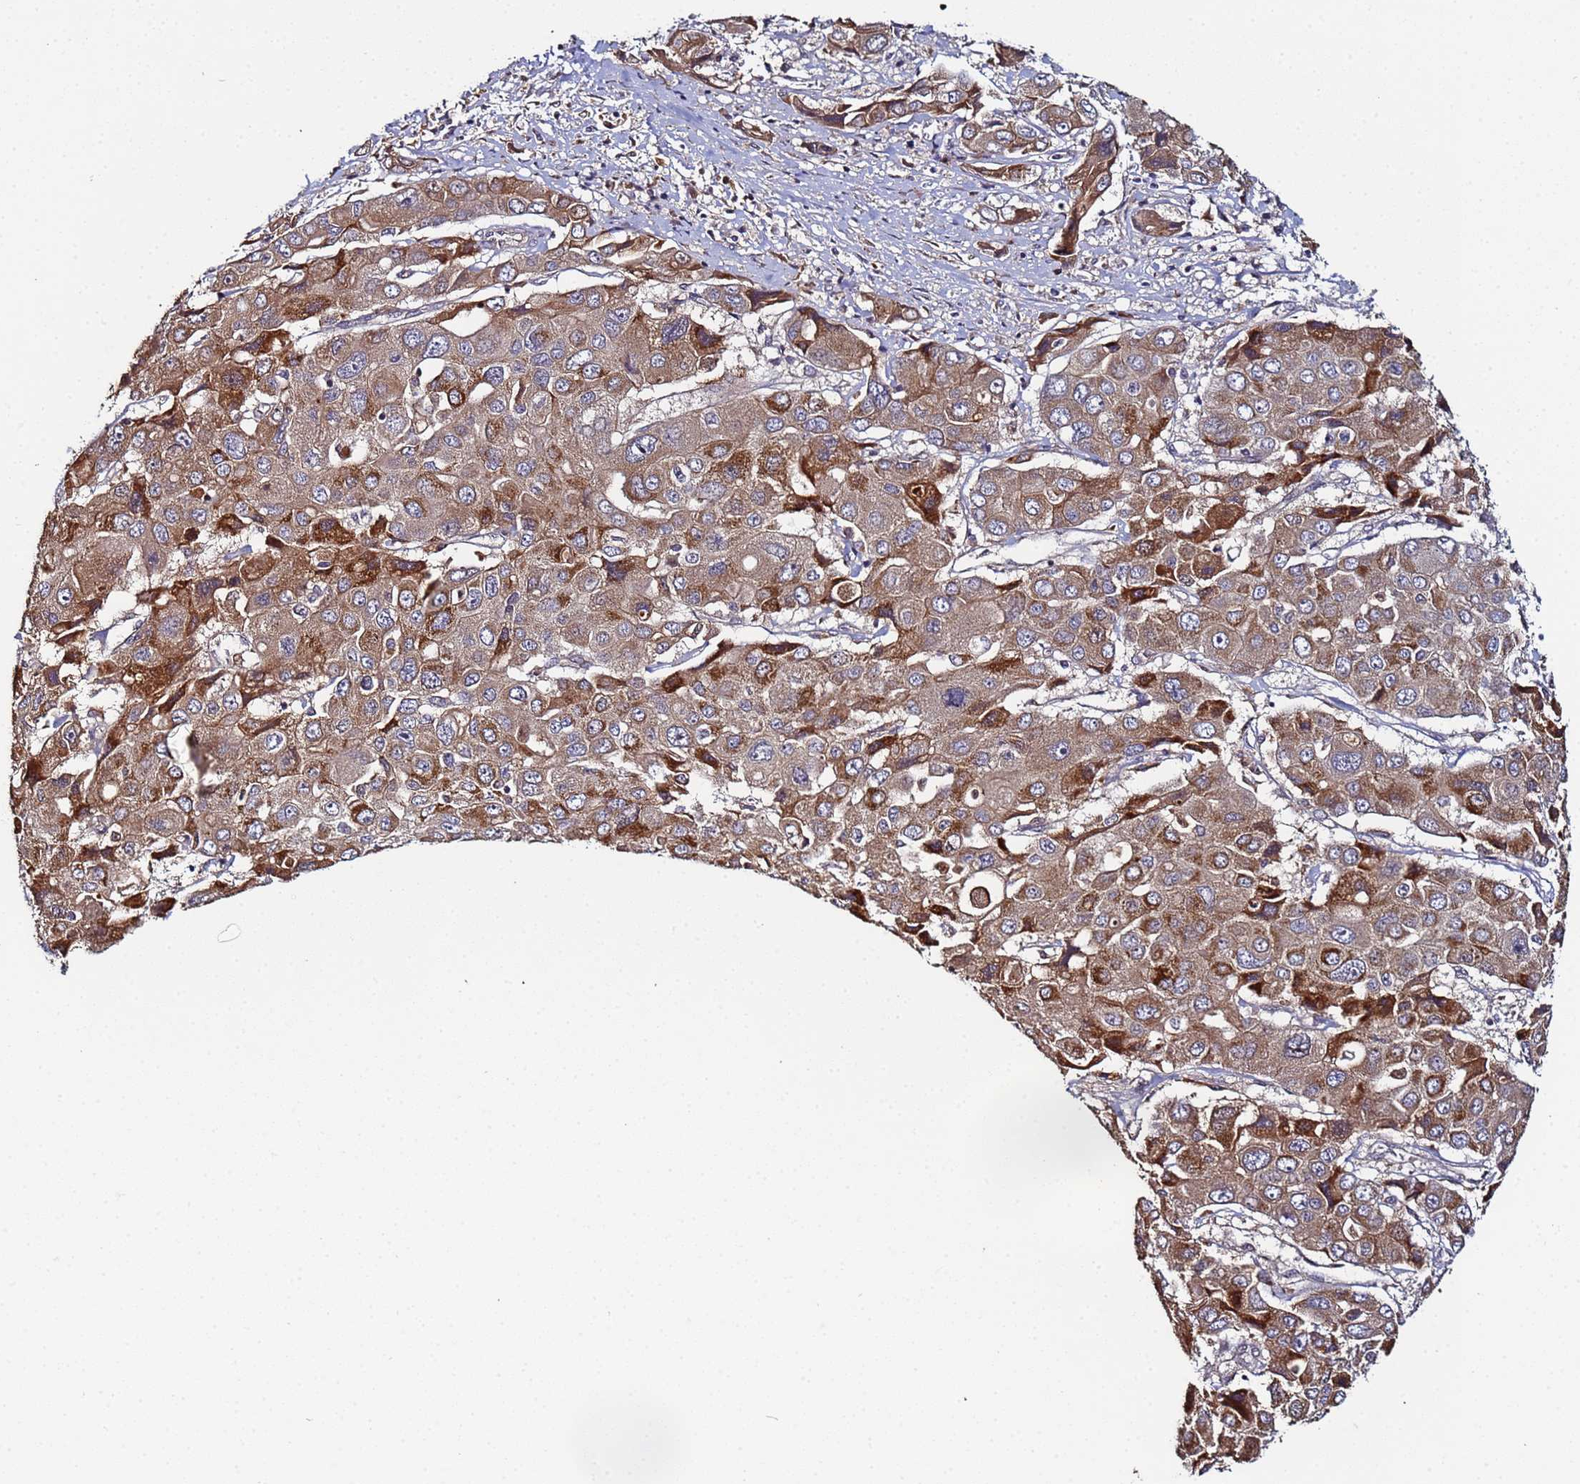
{"staining": {"intensity": "moderate", "quantity": ">75%", "location": "cytoplasmic/membranous"}, "tissue": "liver cancer", "cell_type": "Tumor cells", "image_type": "cancer", "snomed": [{"axis": "morphology", "description": "Cholangiocarcinoma"}, {"axis": "topography", "description": "Liver"}], "caption": "This micrograph reveals IHC staining of liver cholangiocarcinoma, with medium moderate cytoplasmic/membranous expression in about >75% of tumor cells.", "gene": "OSER1", "patient": {"sex": "male", "age": 67}}